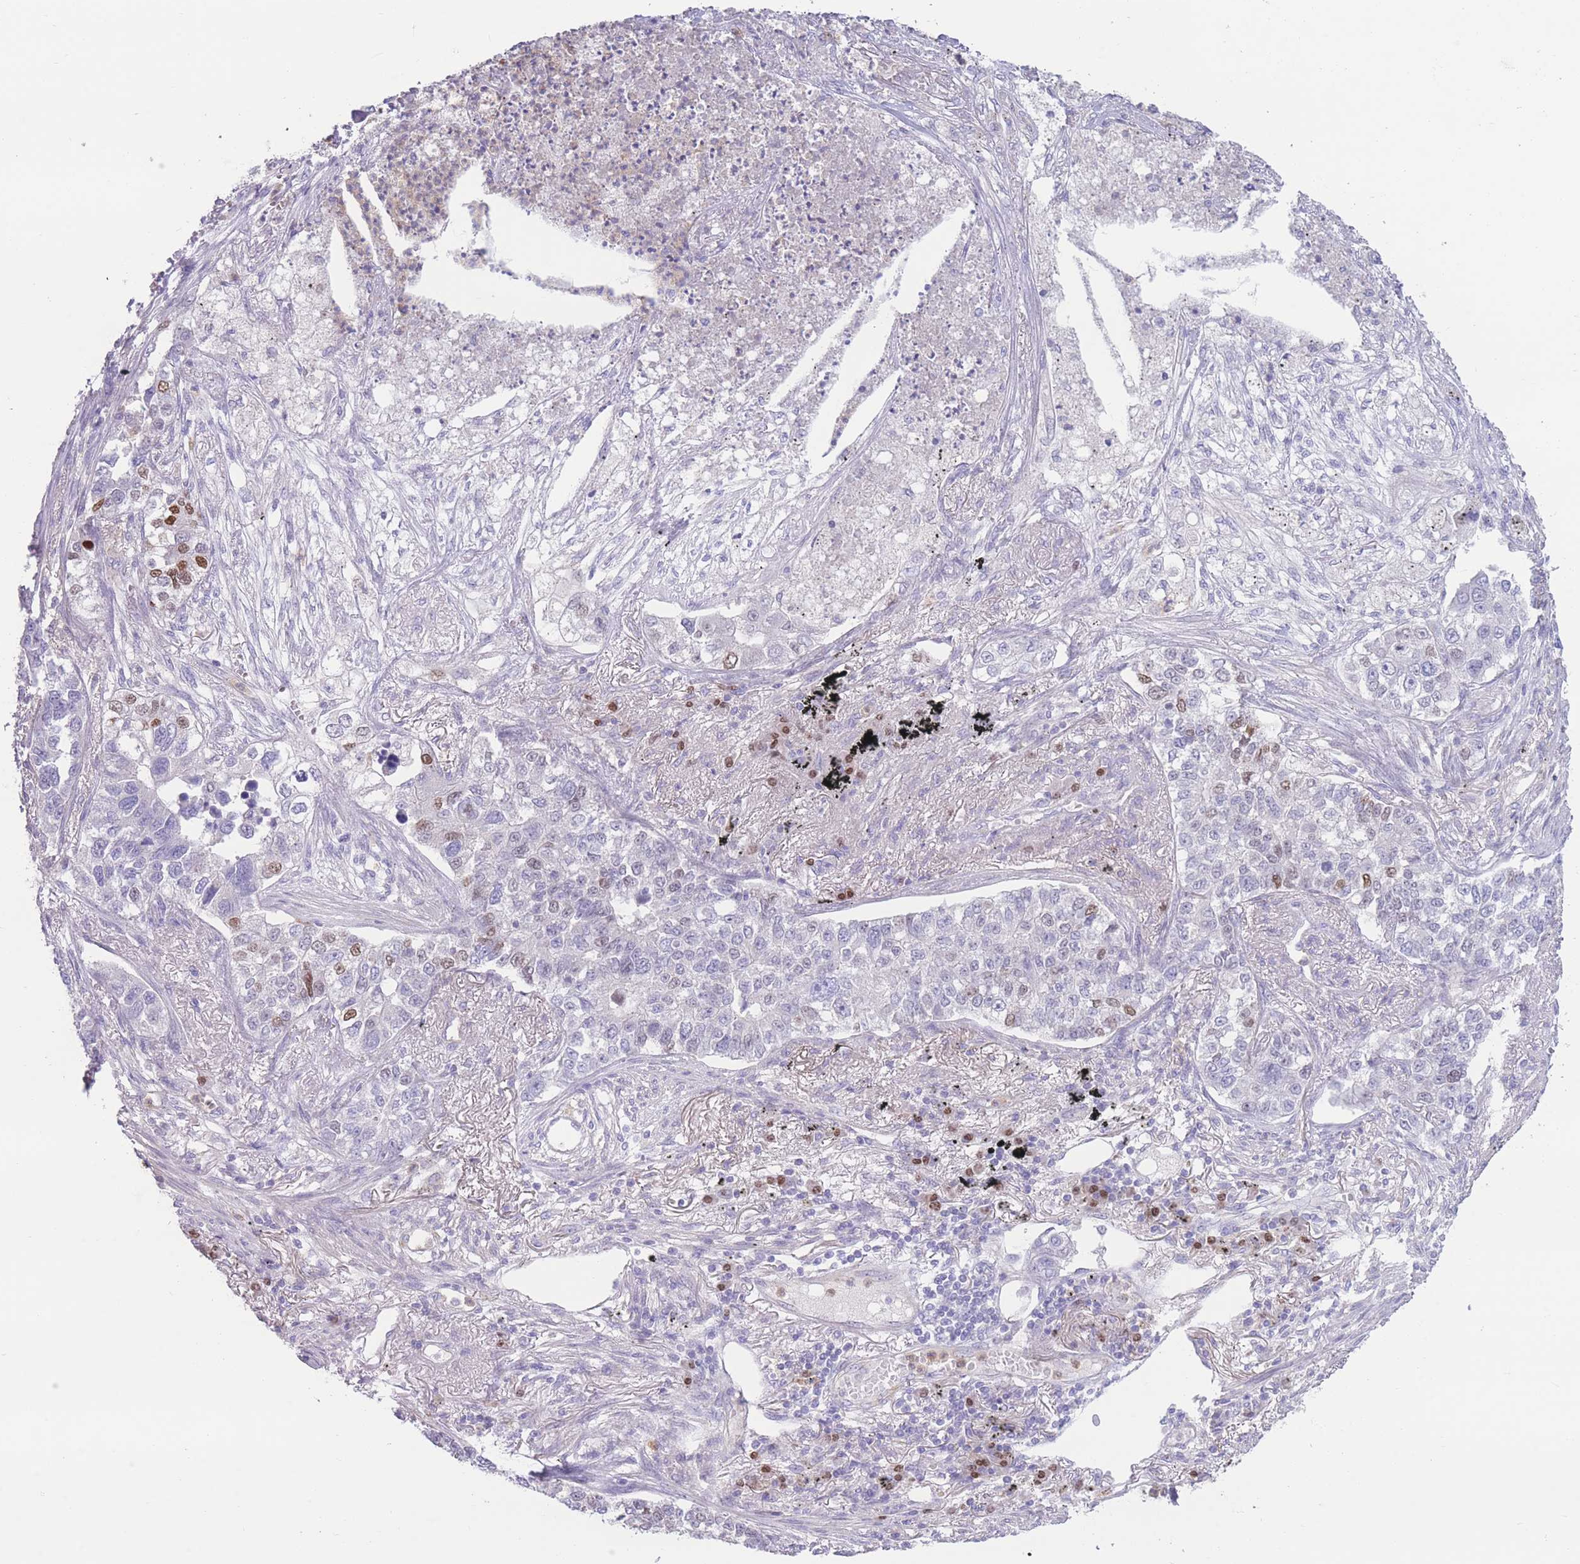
{"staining": {"intensity": "moderate", "quantity": "<25%", "location": "nuclear"}, "tissue": "lung cancer", "cell_type": "Tumor cells", "image_type": "cancer", "snomed": [{"axis": "morphology", "description": "Adenocarcinoma, NOS"}, {"axis": "topography", "description": "Lung"}], "caption": "Immunohistochemical staining of human lung cancer (adenocarcinoma) demonstrates low levels of moderate nuclear staining in approximately <25% of tumor cells.", "gene": "BHLHA15", "patient": {"sex": "male", "age": 49}}